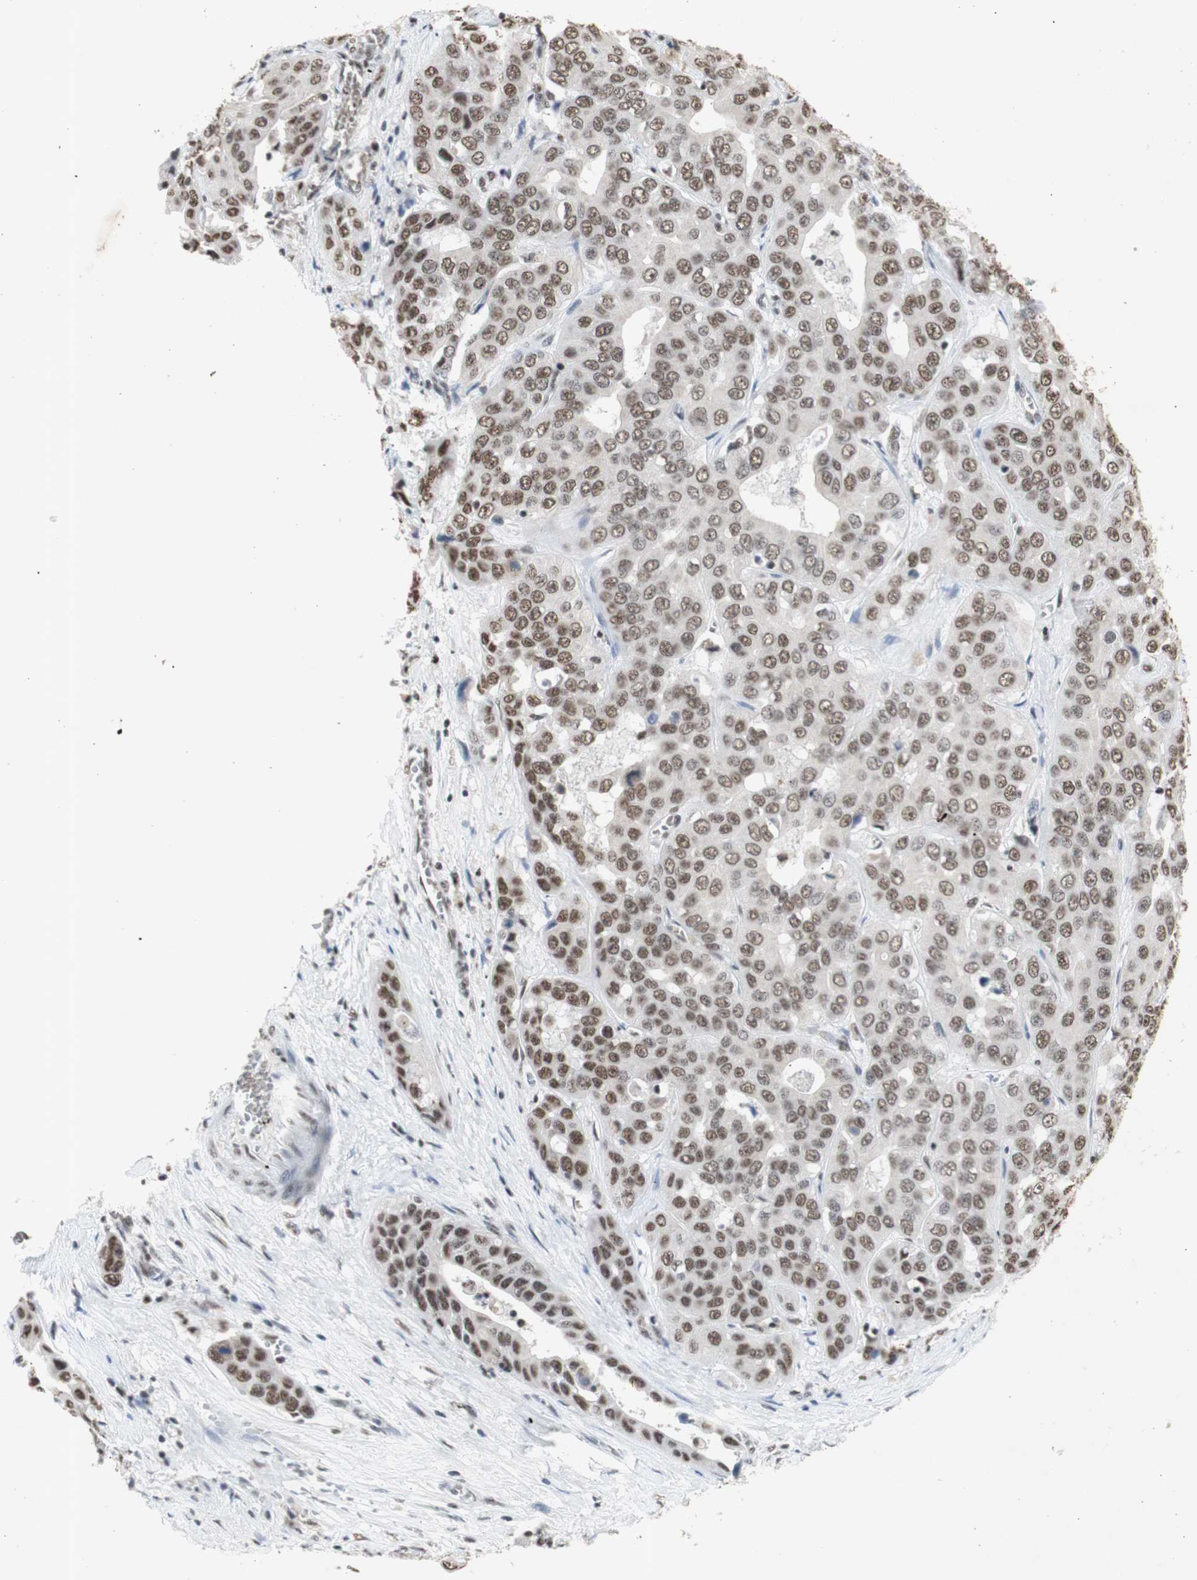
{"staining": {"intensity": "moderate", "quantity": ">75%", "location": "nuclear"}, "tissue": "liver cancer", "cell_type": "Tumor cells", "image_type": "cancer", "snomed": [{"axis": "morphology", "description": "Cholangiocarcinoma"}, {"axis": "topography", "description": "Liver"}], "caption": "Liver cancer stained for a protein (brown) demonstrates moderate nuclear positive staining in about >75% of tumor cells.", "gene": "SNRPB", "patient": {"sex": "female", "age": 52}}